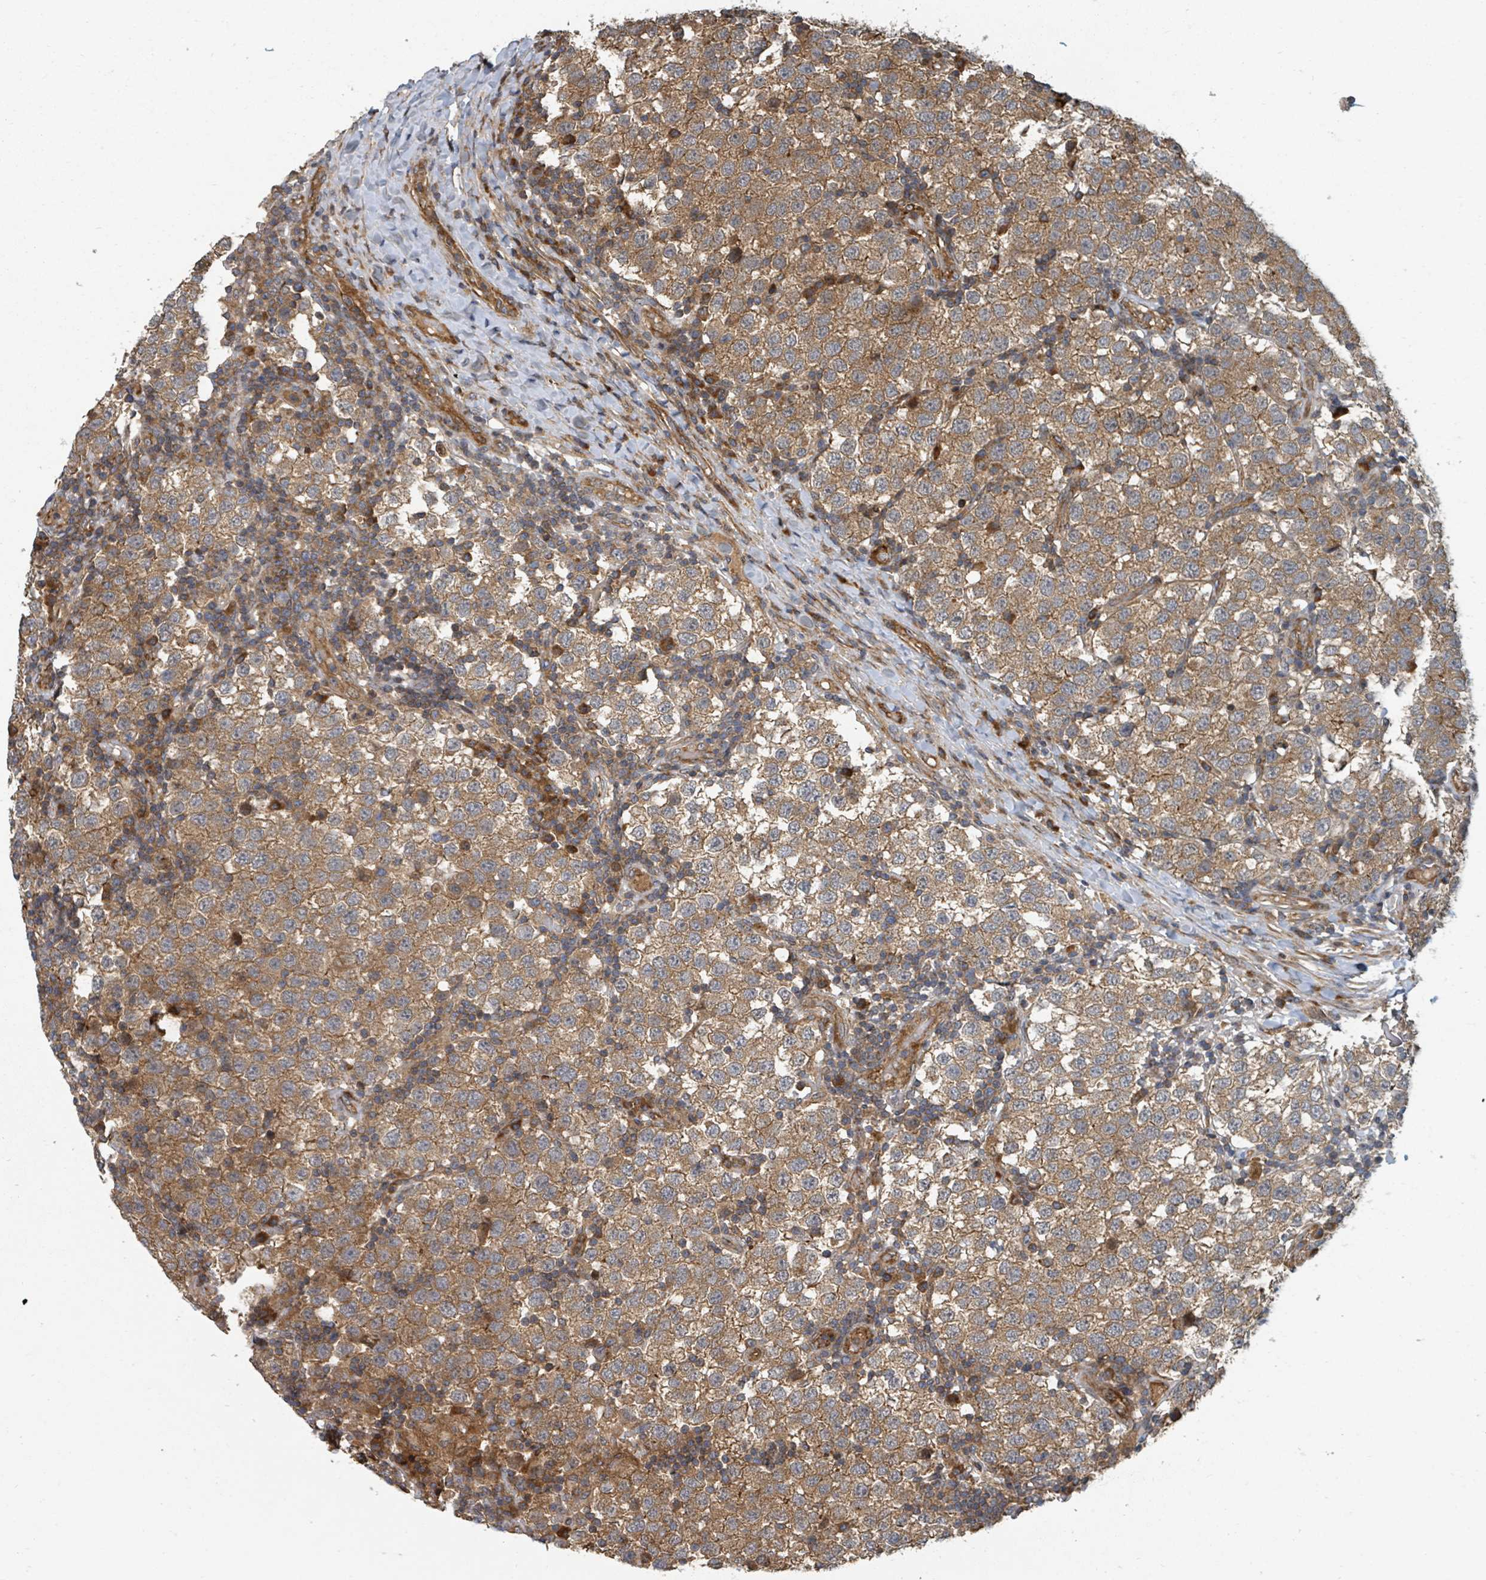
{"staining": {"intensity": "moderate", "quantity": ">75%", "location": "cytoplasmic/membranous"}, "tissue": "testis cancer", "cell_type": "Tumor cells", "image_type": "cancer", "snomed": [{"axis": "morphology", "description": "Seminoma, NOS"}, {"axis": "topography", "description": "Testis"}], "caption": "Immunohistochemical staining of human testis cancer exhibits medium levels of moderate cytoplasmic/membranous expression in approximately >75% of tumor cells. The staining is performed using DAB (3,3'-diaminobenzidine) brown chromogen to label protein expression. The nuclei are counter-stained blue using hematoxylin.", "gene": "DPM1", "patient": {"sex": "male", "age": 34}}